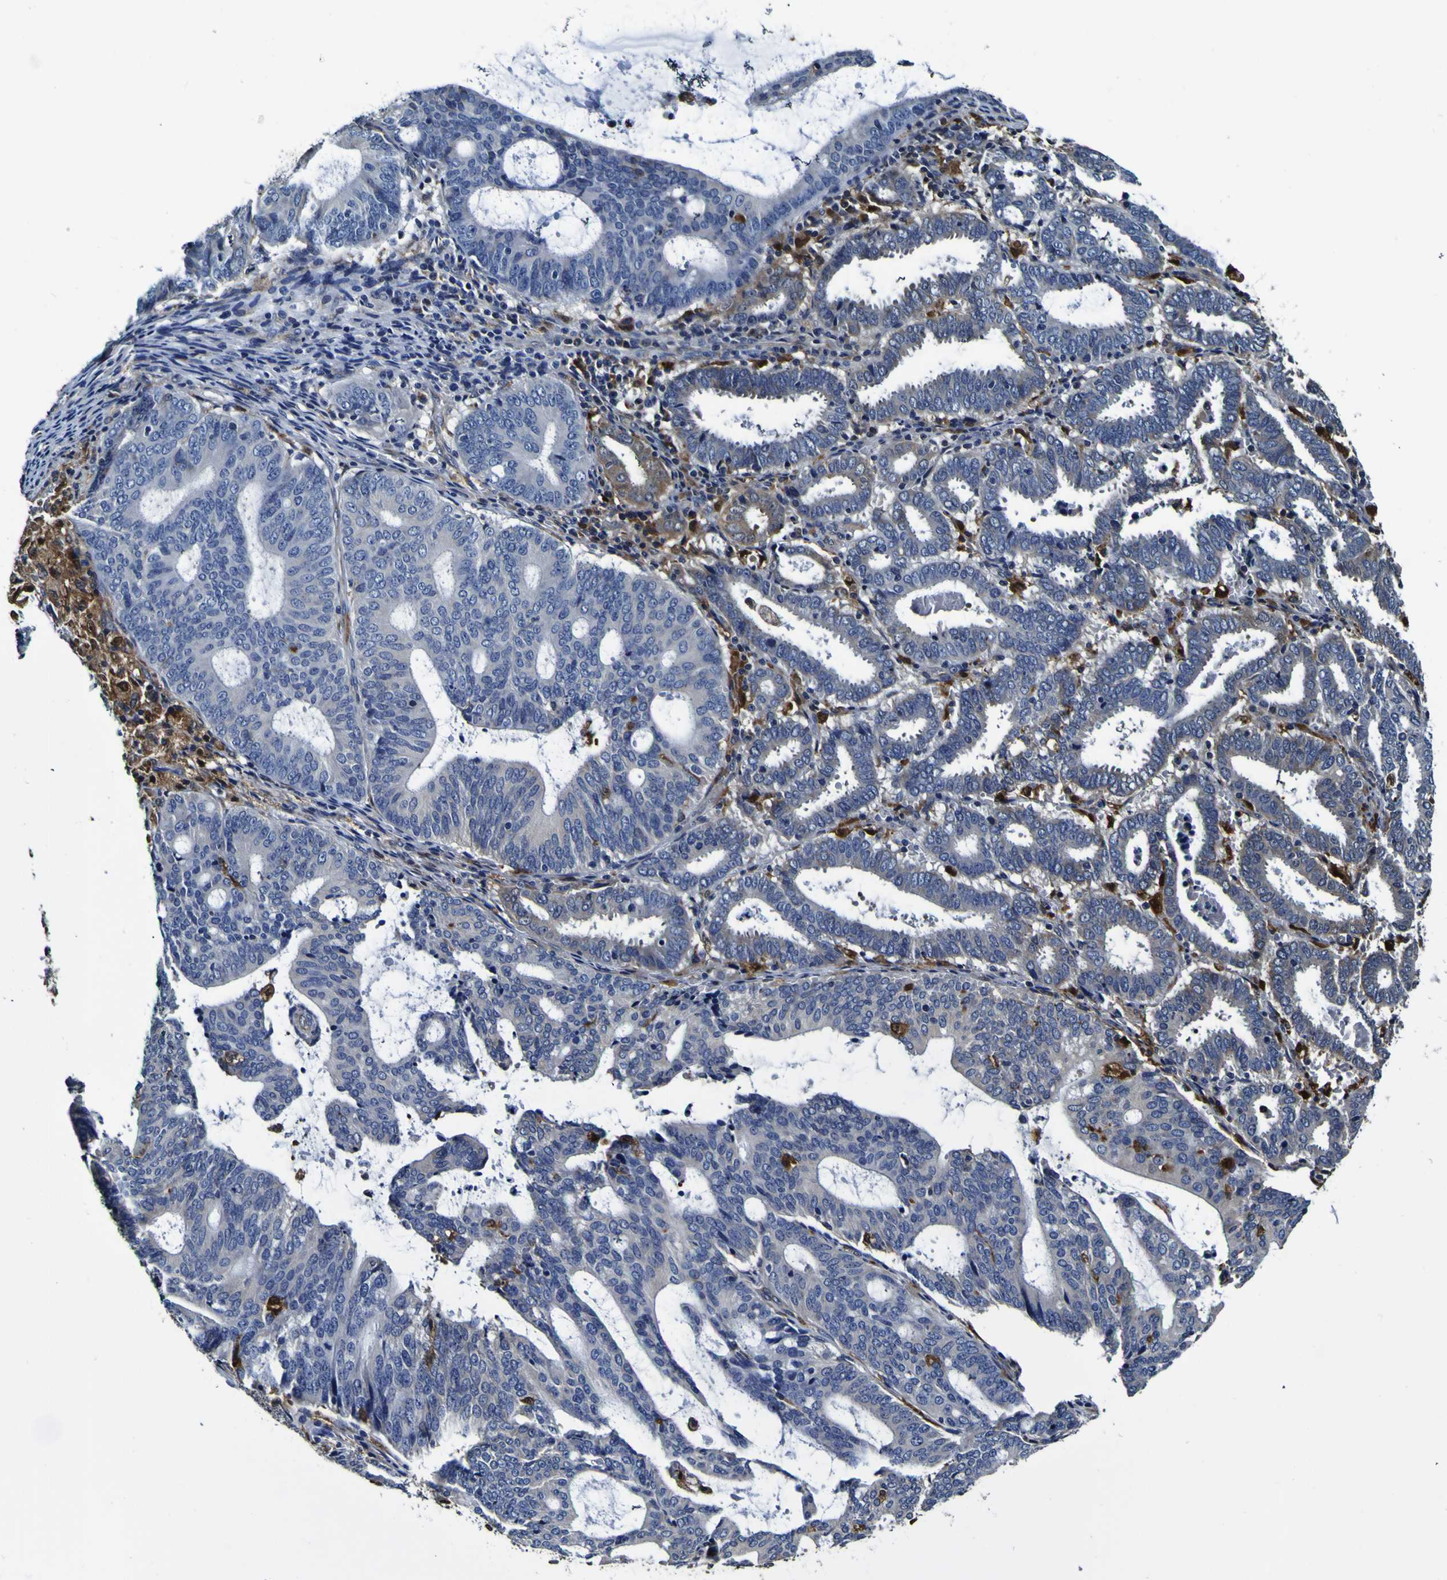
{"staining": {"intensity": "negative", "quantity": "none", "location": "none"}, "tissue": "endometrial cancer", "cell_type": "Tumor cells", "image_type": "cancer", "snomed": [{"axis": "morphology", "description": "Adenocarcinoma, NOS"}, {"axis": "topography", "description": "Uterus"}], "caption": "Human adenocarcinoma (endometrial) stained for a protein using immunohistochemistry (IHC) reveals no positivity in tumor cells.", "gene": "GPX1", "patient": {"sex": "female", "age": 83}}